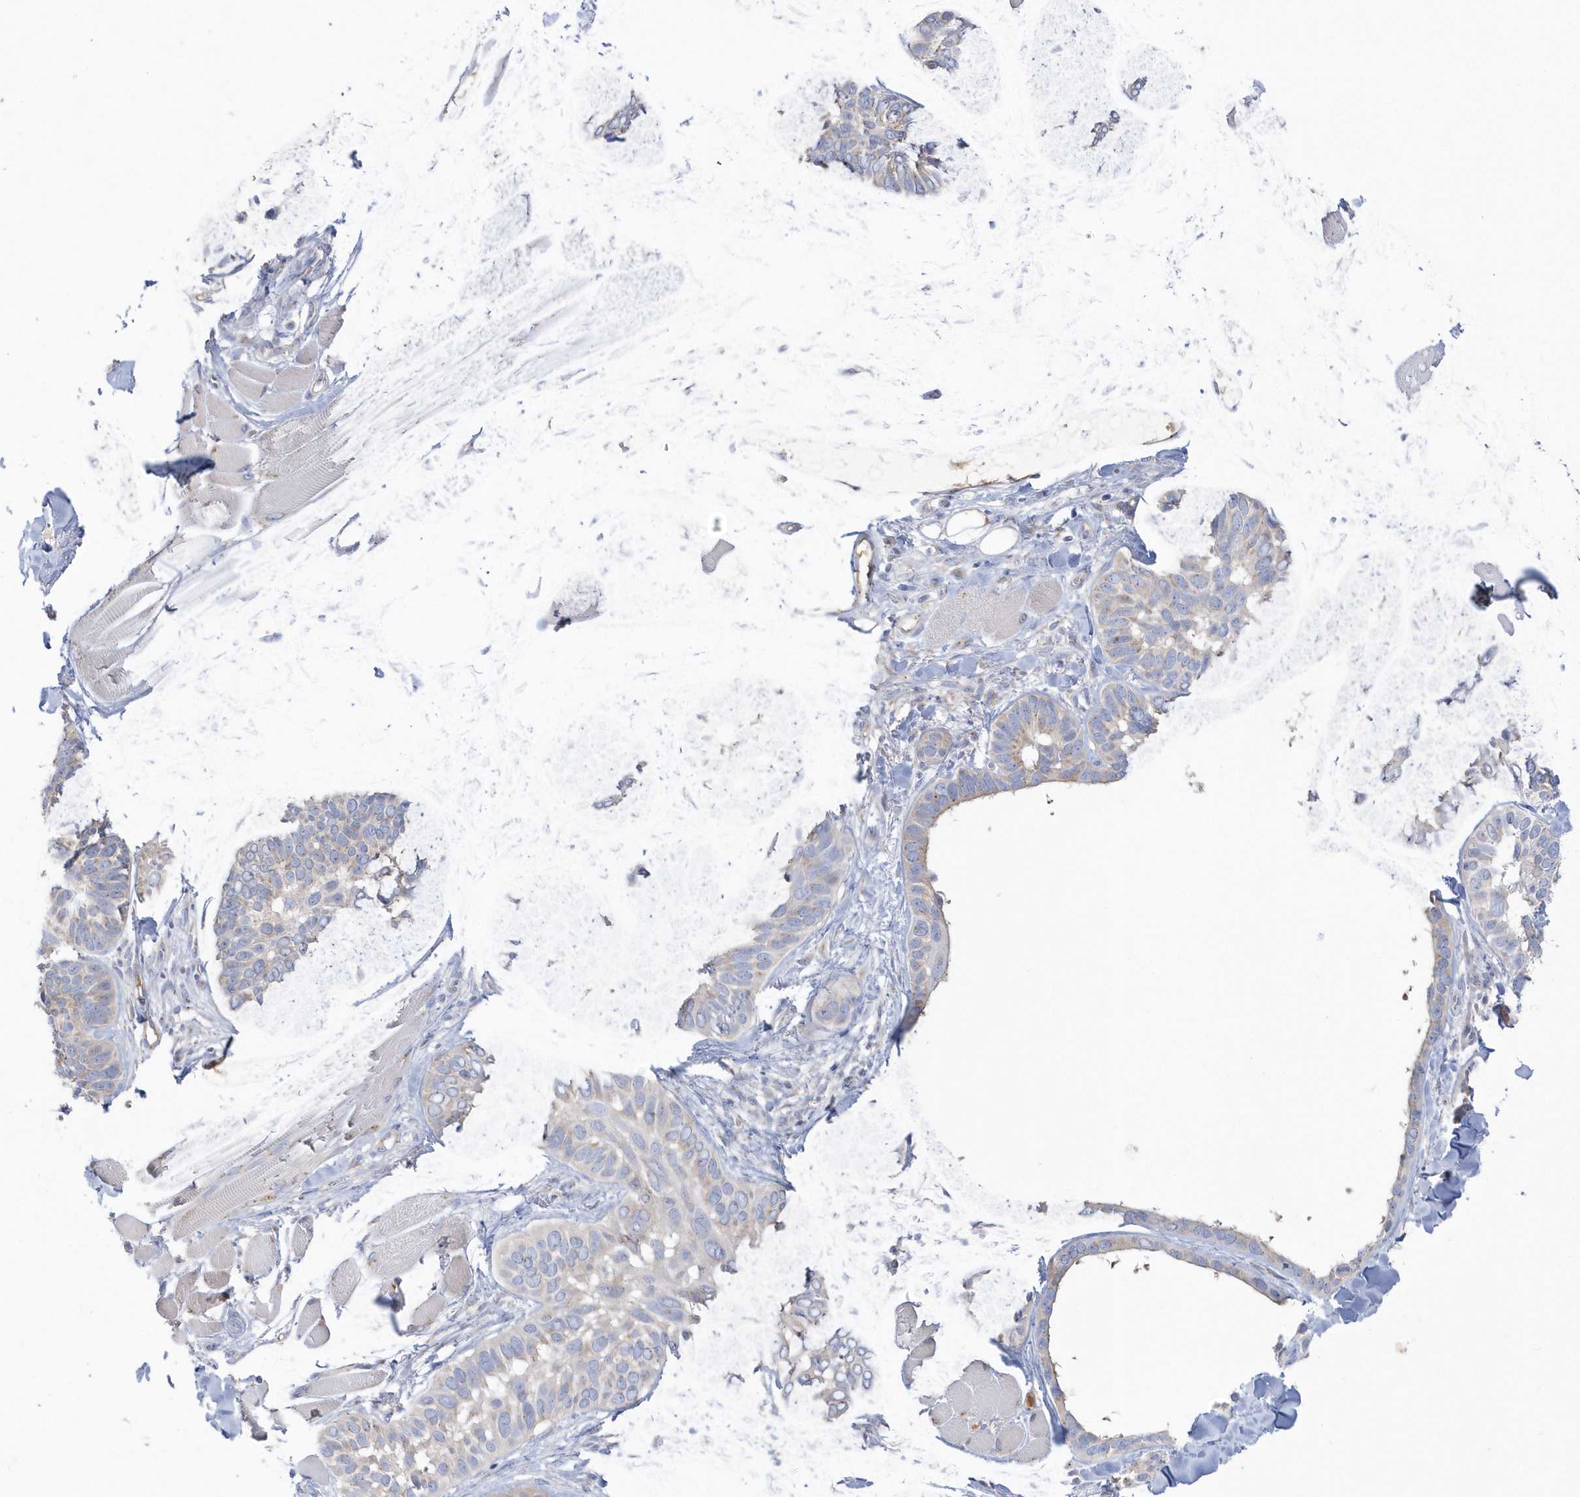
{"staining": {"intensity": "negative", "quantity": "none", "location": "none"}, "tissue": "skin cancer", "cell_type": "Tumor cells", "image_type": "cancer", "snomed": [{"axis": "morphology", "description": "Basal cell carcinoma"}, {"axis": "topography", "description": "Skin"}], "caption": "DAB immunohistochemical staining of basal cell carcinoma (skin) shows no significant expression in tumor cells.", "gene": "SEMA3D", "patient": {"sex": "male", "age": 62}}